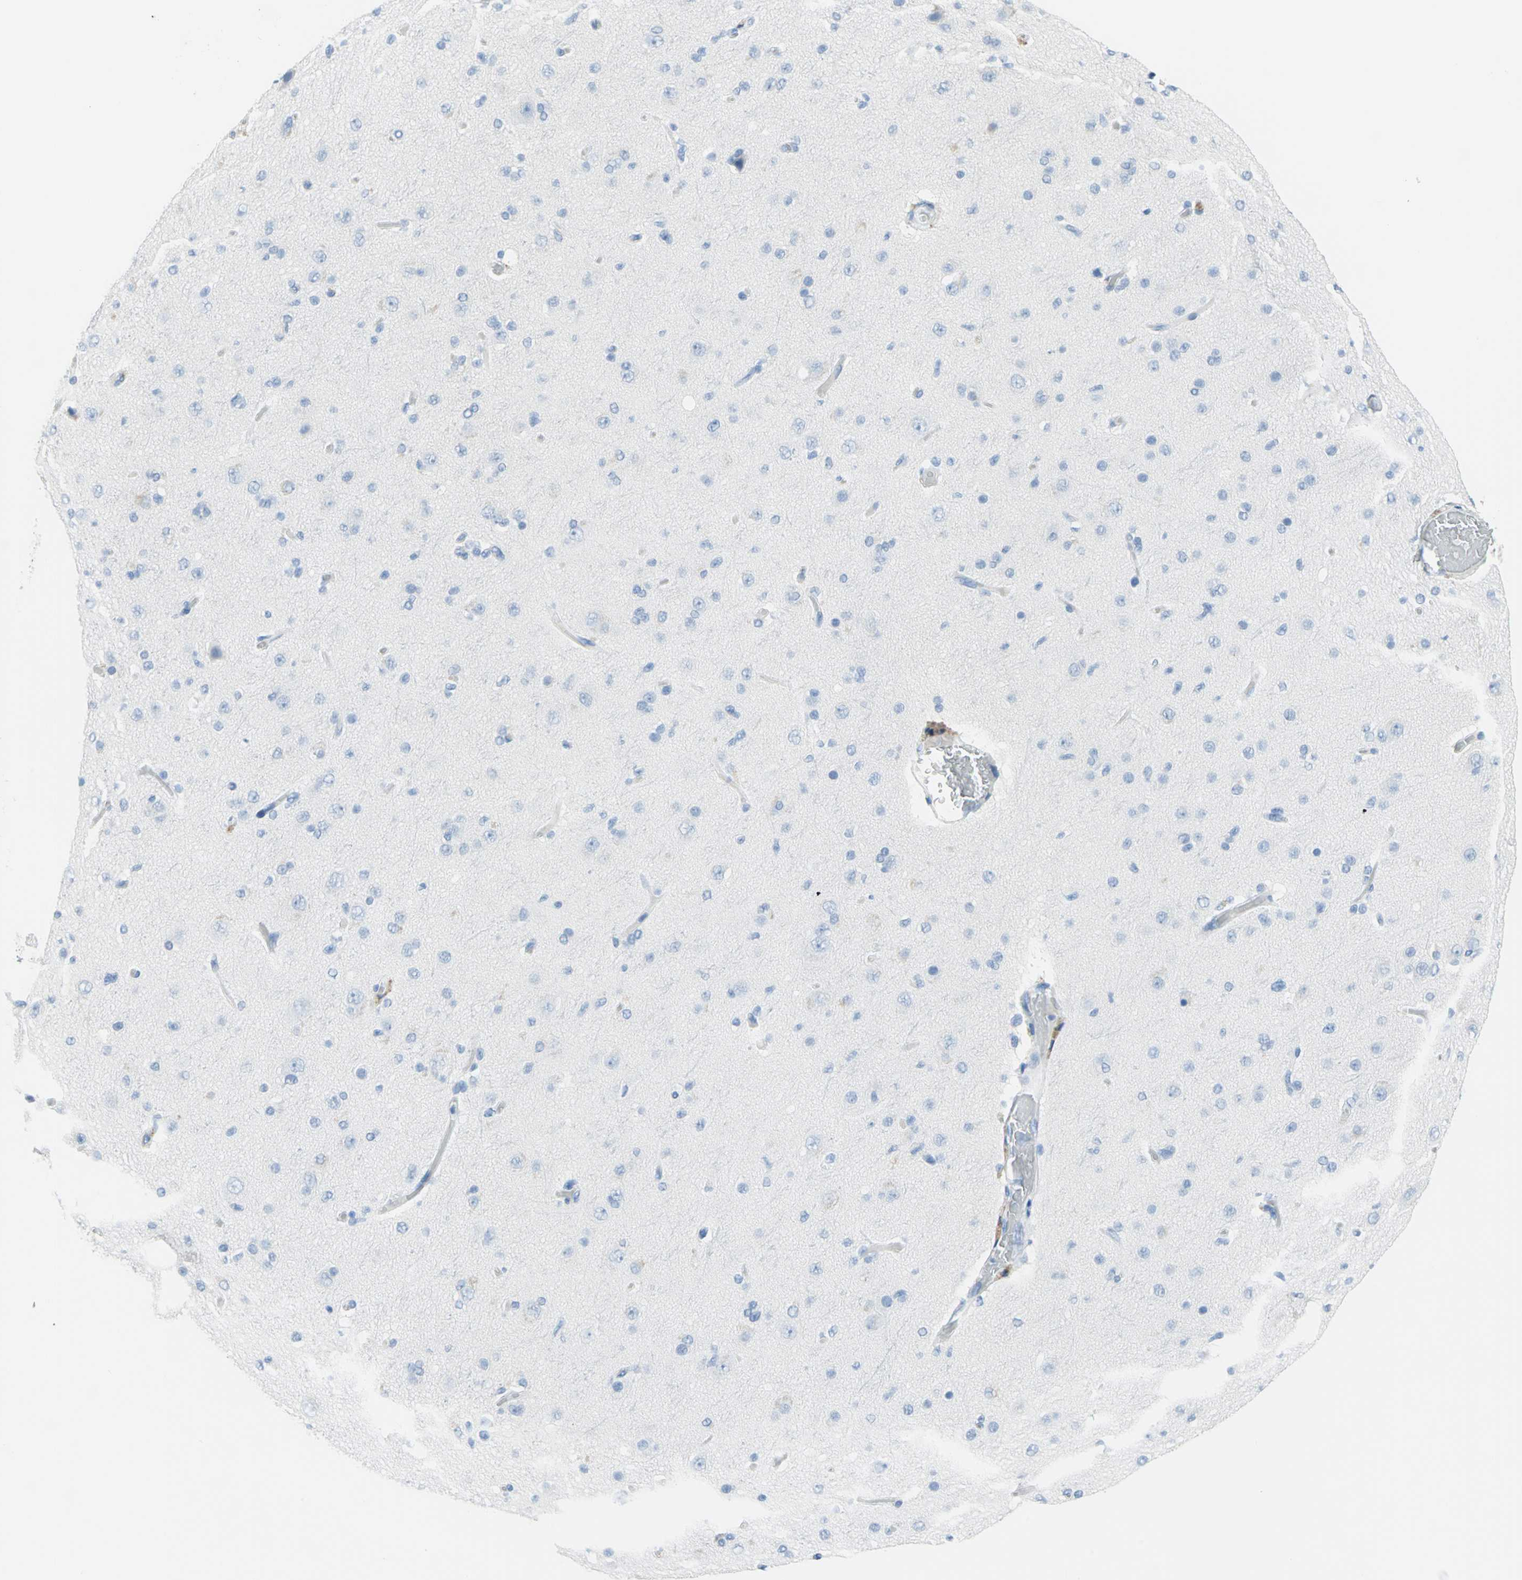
{"staining": {"intensity": "negative", "quantity": "none", "location": "none"}, "tissue": "glioma", "cell_type": "Tumor cells", "image_type": "cancer", "snomed": [{"axis": "morphology", "description": "Glioma, malignant, High grade"}, {"axis": "topography", "description": "Brain"}], "caption": "This histopathology image is of malignant glioma (high-grade) stained with IHC to label a protein in brown with the nuclei are counter-stained blue. There is no staining in tumor cells. Brightfield microscopy of immunohistochemistry stained with DAB (brown) and hematoxylin (blue), captured at high magnification.", "gene": "SFN", "patient": {"sex": "male", "age": 33}}